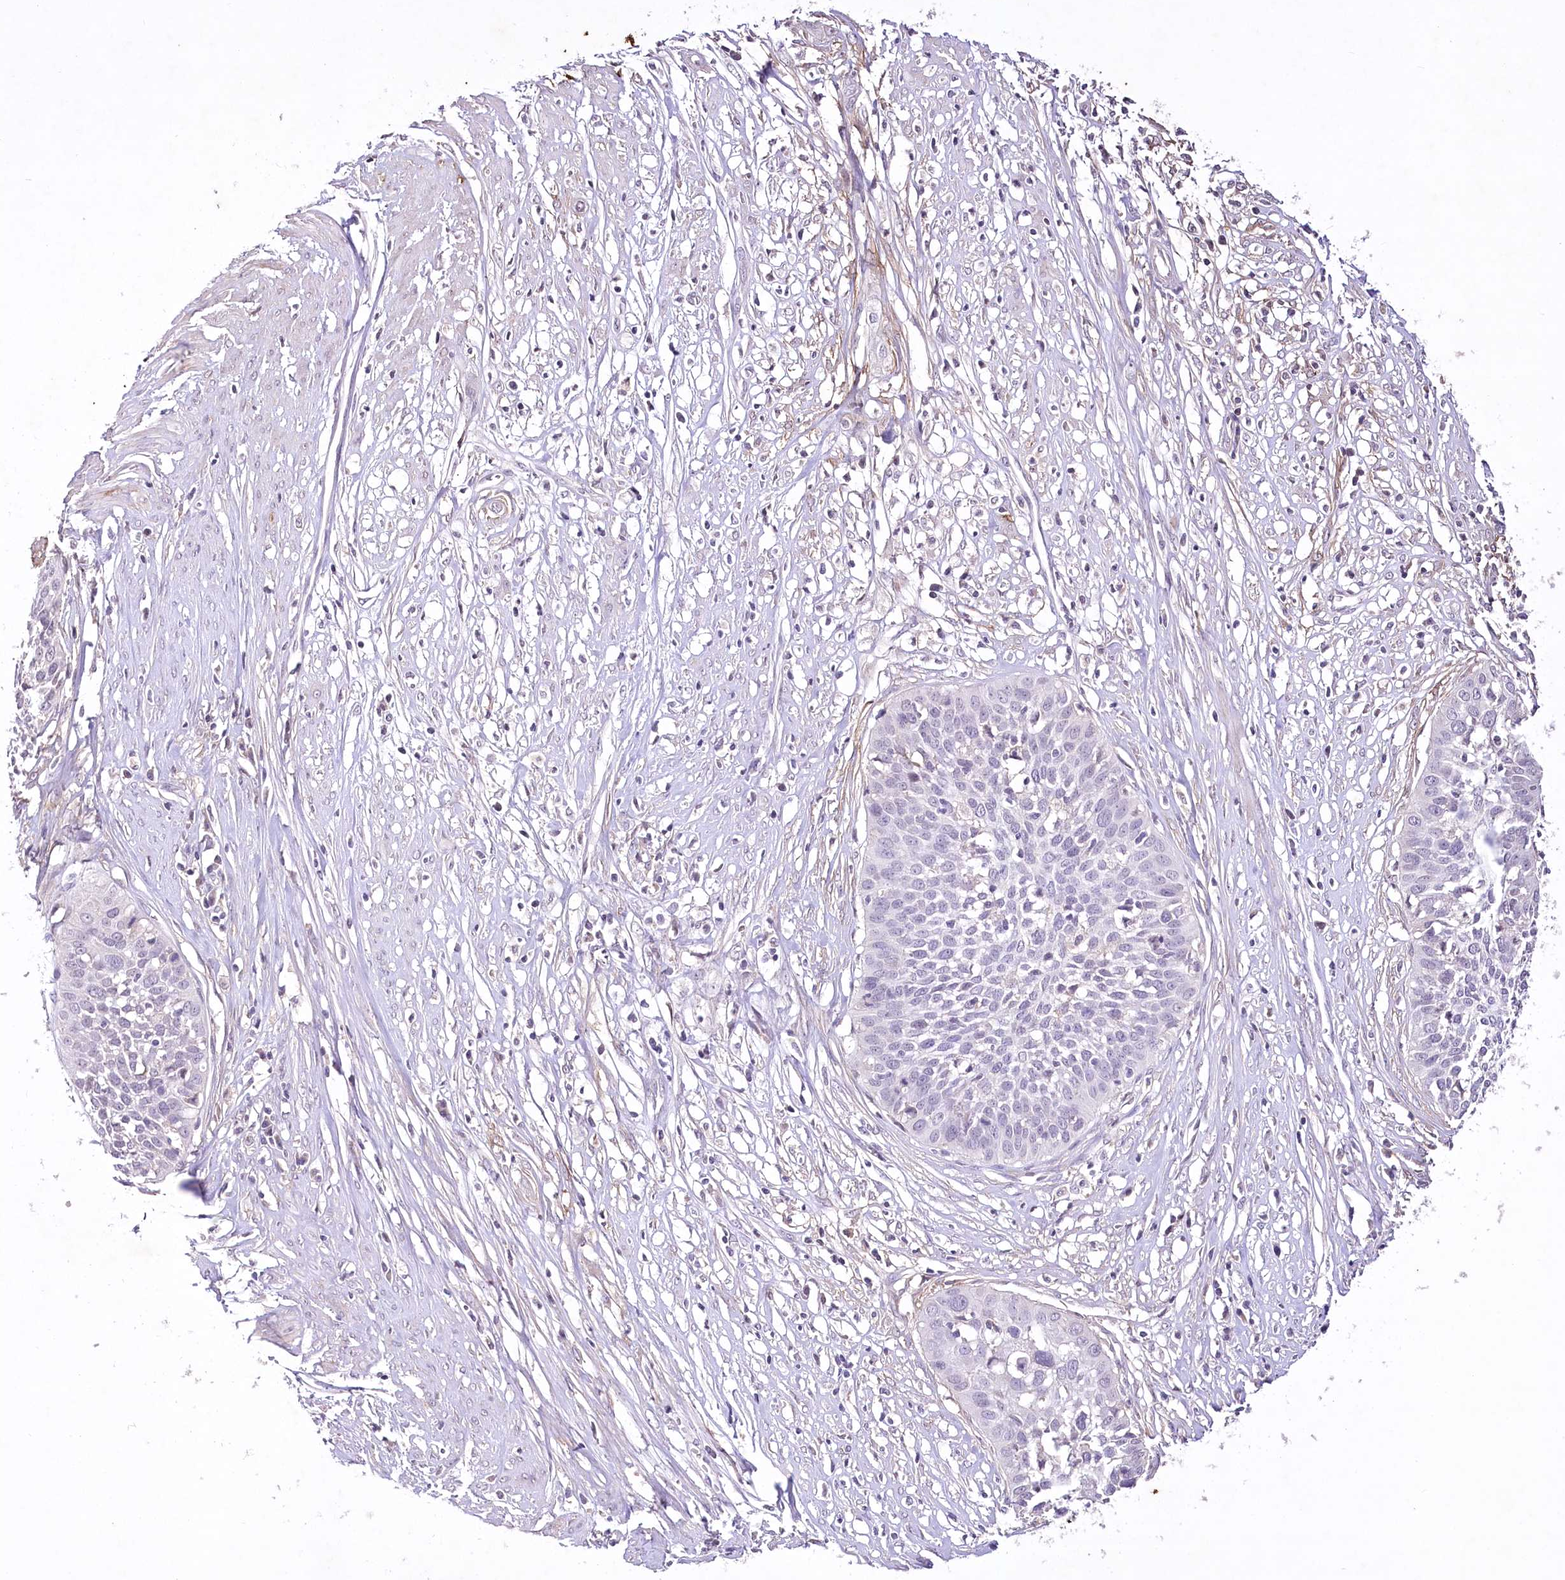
{"staining": {"intensity": "negative", "quantity": "none", "location": "none"}, "tissue": "cervical cancer", "cell_type": "Tumor cells", "image_type": "cancer", "snomed": [{"axis": "morphology", "description": "Squamous cell carcinoma, NOS"}, {"axis": "topography", "description": "Cervix"}], "caption": "There is no significant expression in tumor cells of cervical squamous cell carcinoma.", "gene": "ENPP1", "patient": {"sex": "female", "age": 34}}